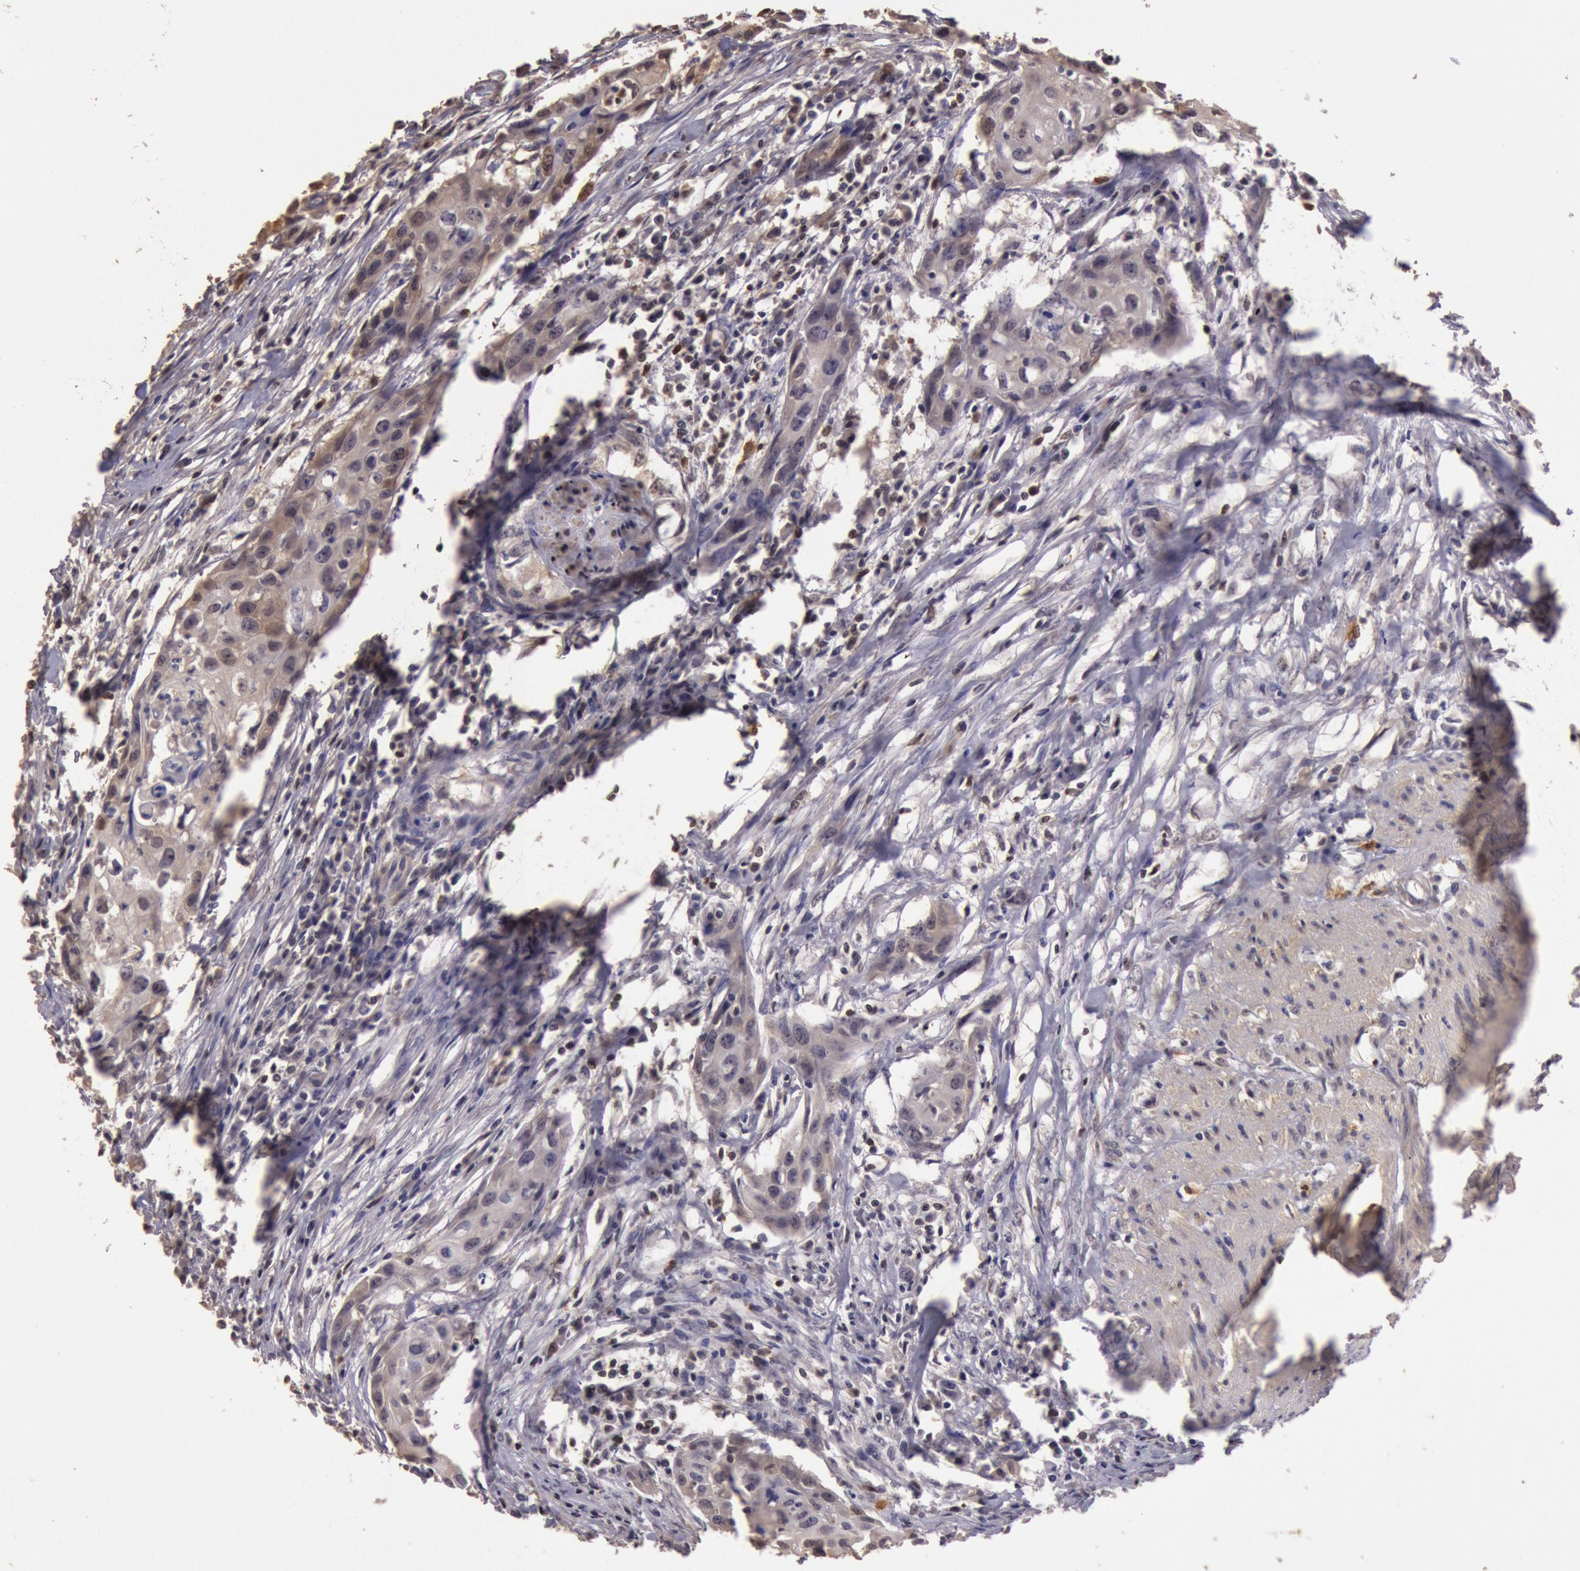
{"staining": {"intensity": "weak", "quantity": "25%-75%", "location": "cytoplasmic/membranous,nuclear"}, "tissue": "urothelial cancer", "cell_type": "Tumor cells", "image_type": "cancer", "snomed": [{"axis": "morphology", "description": "Urothelial carcinoma, High grade"}, {"axis": "topography", "description": "Urinary bladder"}], "caption": "Brown immunohistochemical staining in high-grade urothelial carcinoma displays weak cytoplasmic/membranous and nuclear expression in approximately 25%-75% of tumor cells.", "gene": "SOD1", "patient": {"sex": "male", "age": 54}}